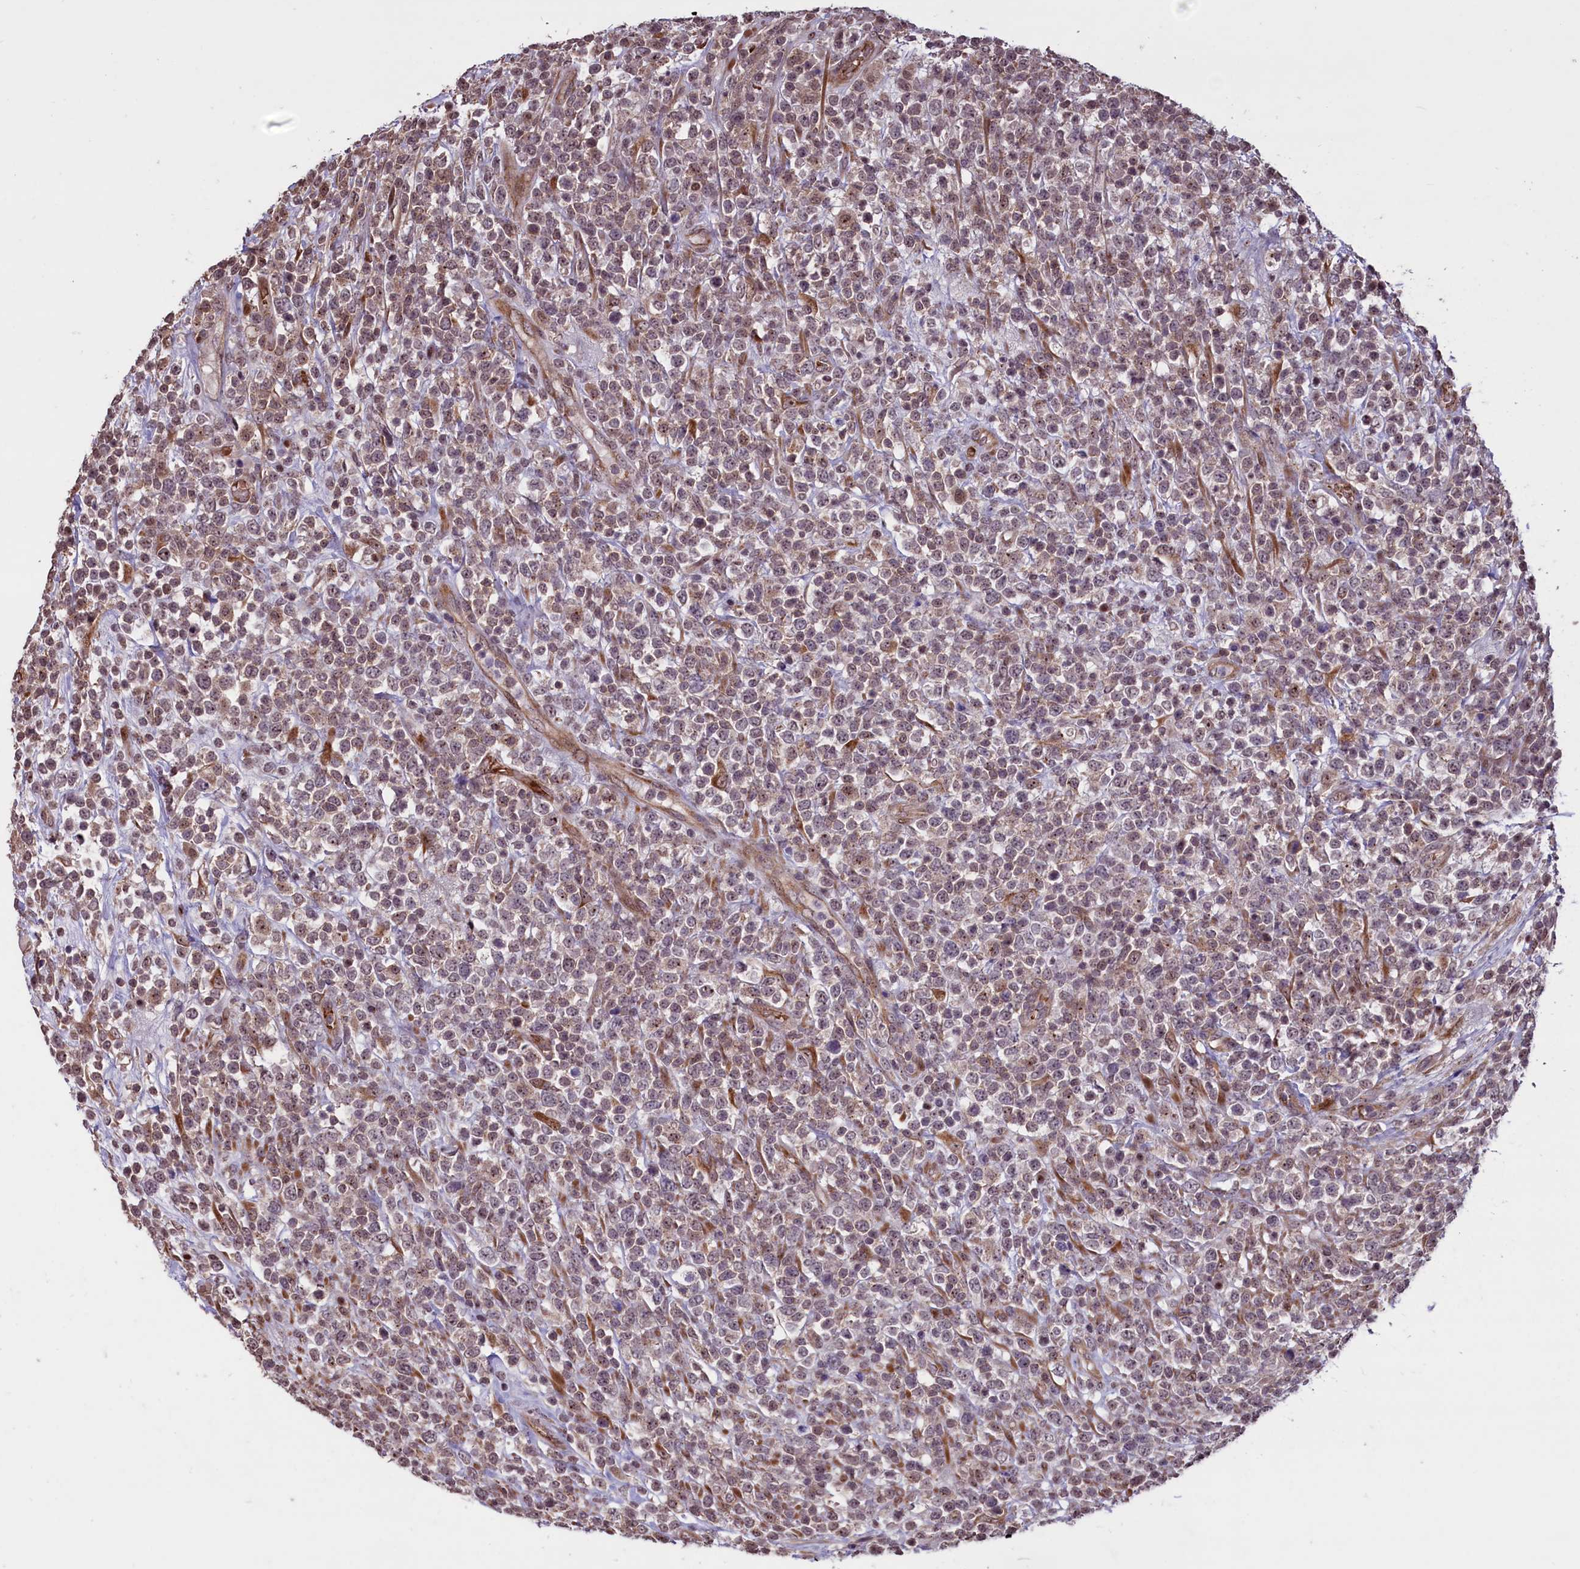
{"staining": {"intensity": "moderate", "quantity": ">75%", "location": "cytoplasmic/membranous,nuclear"}, "tissue": "lymphoma", "cell_type": "Tumor cells", "image_type": "cancer", "snomed": [{"axis": "morphology", "description": "Malignant lymphoma, non-Hodgkin's type, High grade"}, {"axis": "topography", "description": "Colon"}], "caption": "The immunohistochemical stain shows moderate cytoplasmic/membranous and nuclear expression in tumor cells of high-grade malignant lymphoma, non-Hodgkin's type tissue.", "gene": "SHFL", "patient": {"sex": "female", "age": 53}}